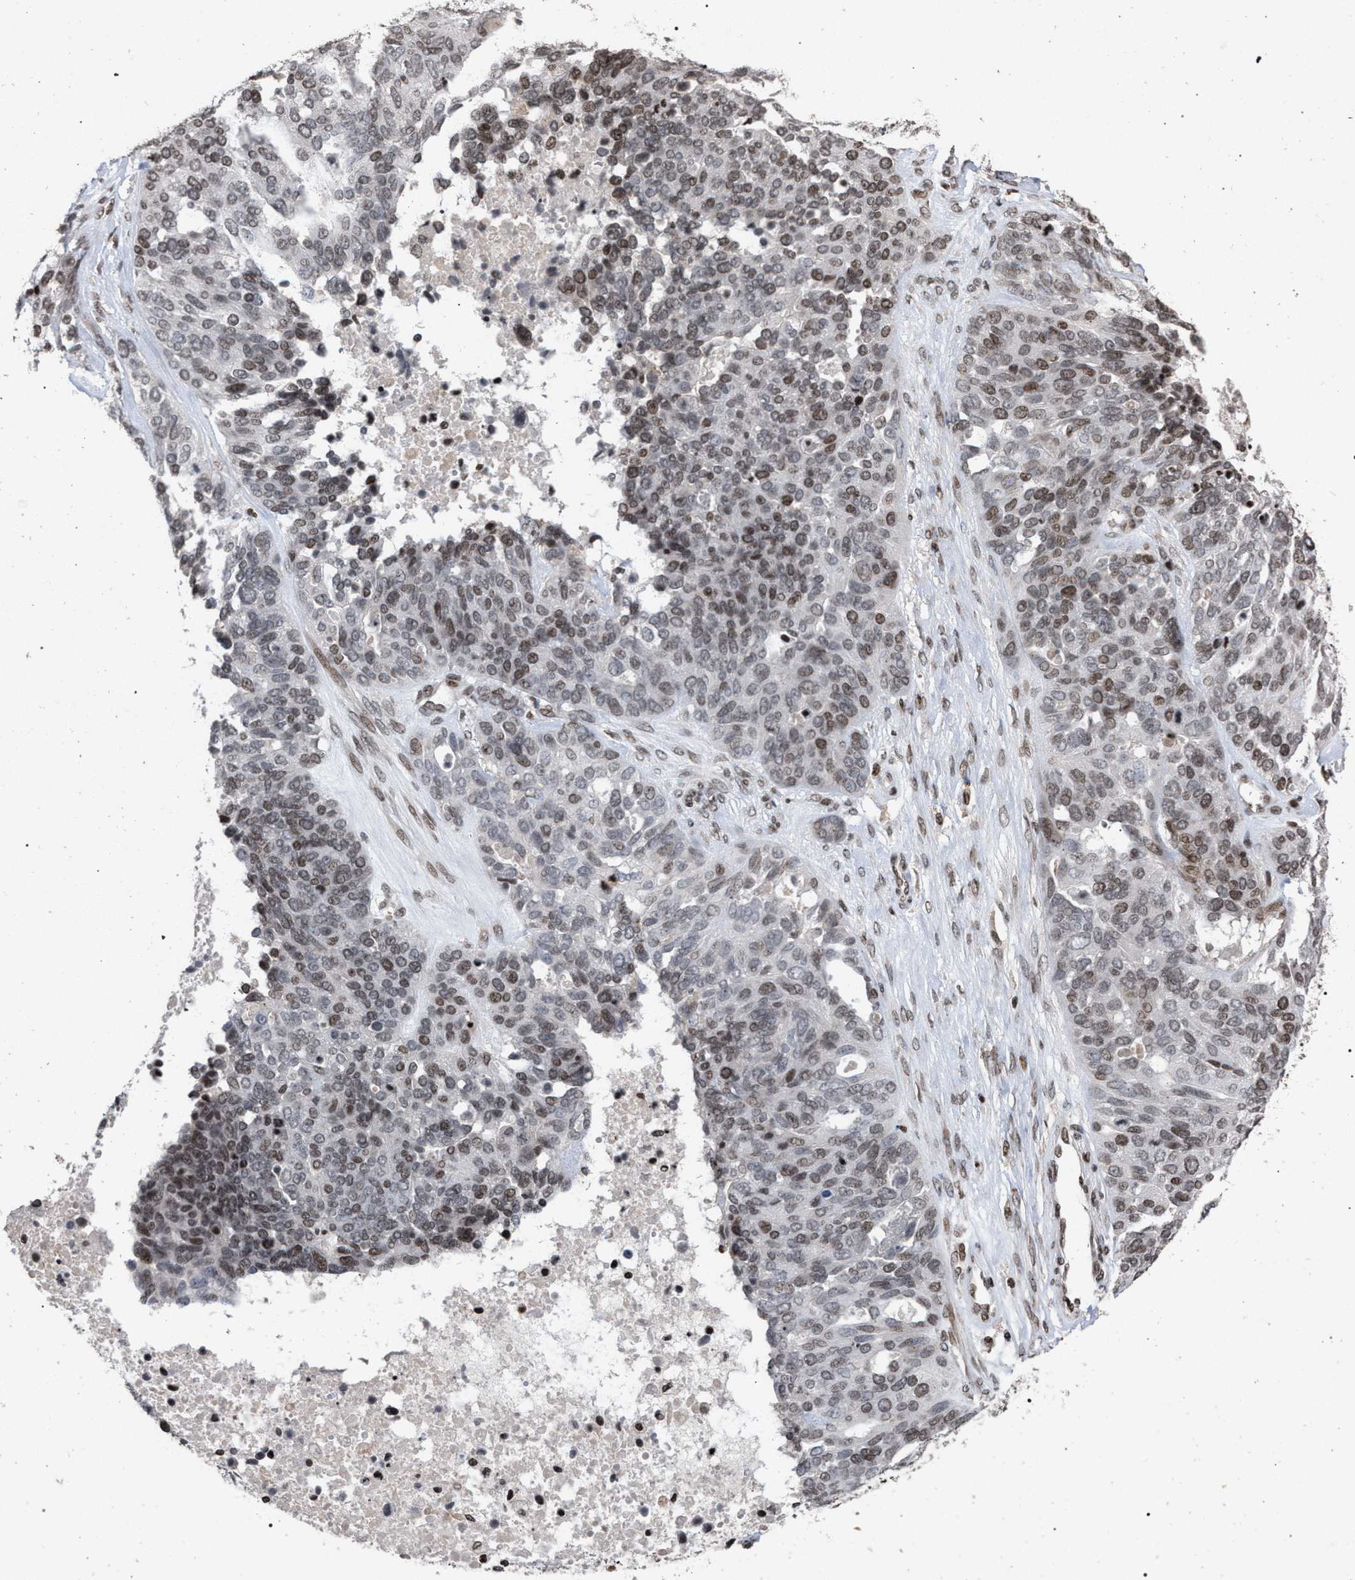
{"staining": {"intensity": "moderate", "quantity": ">75%", "location": "nuclear"}, "tissue": "ovarian cancer", "cell_type": "Tumor cells", "image_type": "cancer", "snomed": [{"axis": "morphology", "description": "Cystadenocarcinoma, serous, NOS"}, {"axis": "topography", "description": "Ovary"}], "caption": "Immunohistochemistry (IHC) of ovarian cancer (serous cystadenocarcinoma) exhibits medium levels of moderate nuclear staining in approximately >75% of tumor cells. The staining was performed using DAB to visualize the protein expression in brown, while the nuclei were stained in blue with hematoxylin (Magnification: 20x).", "gene": "FOXD3", "patient": {"sex": "female", "age": 44}}